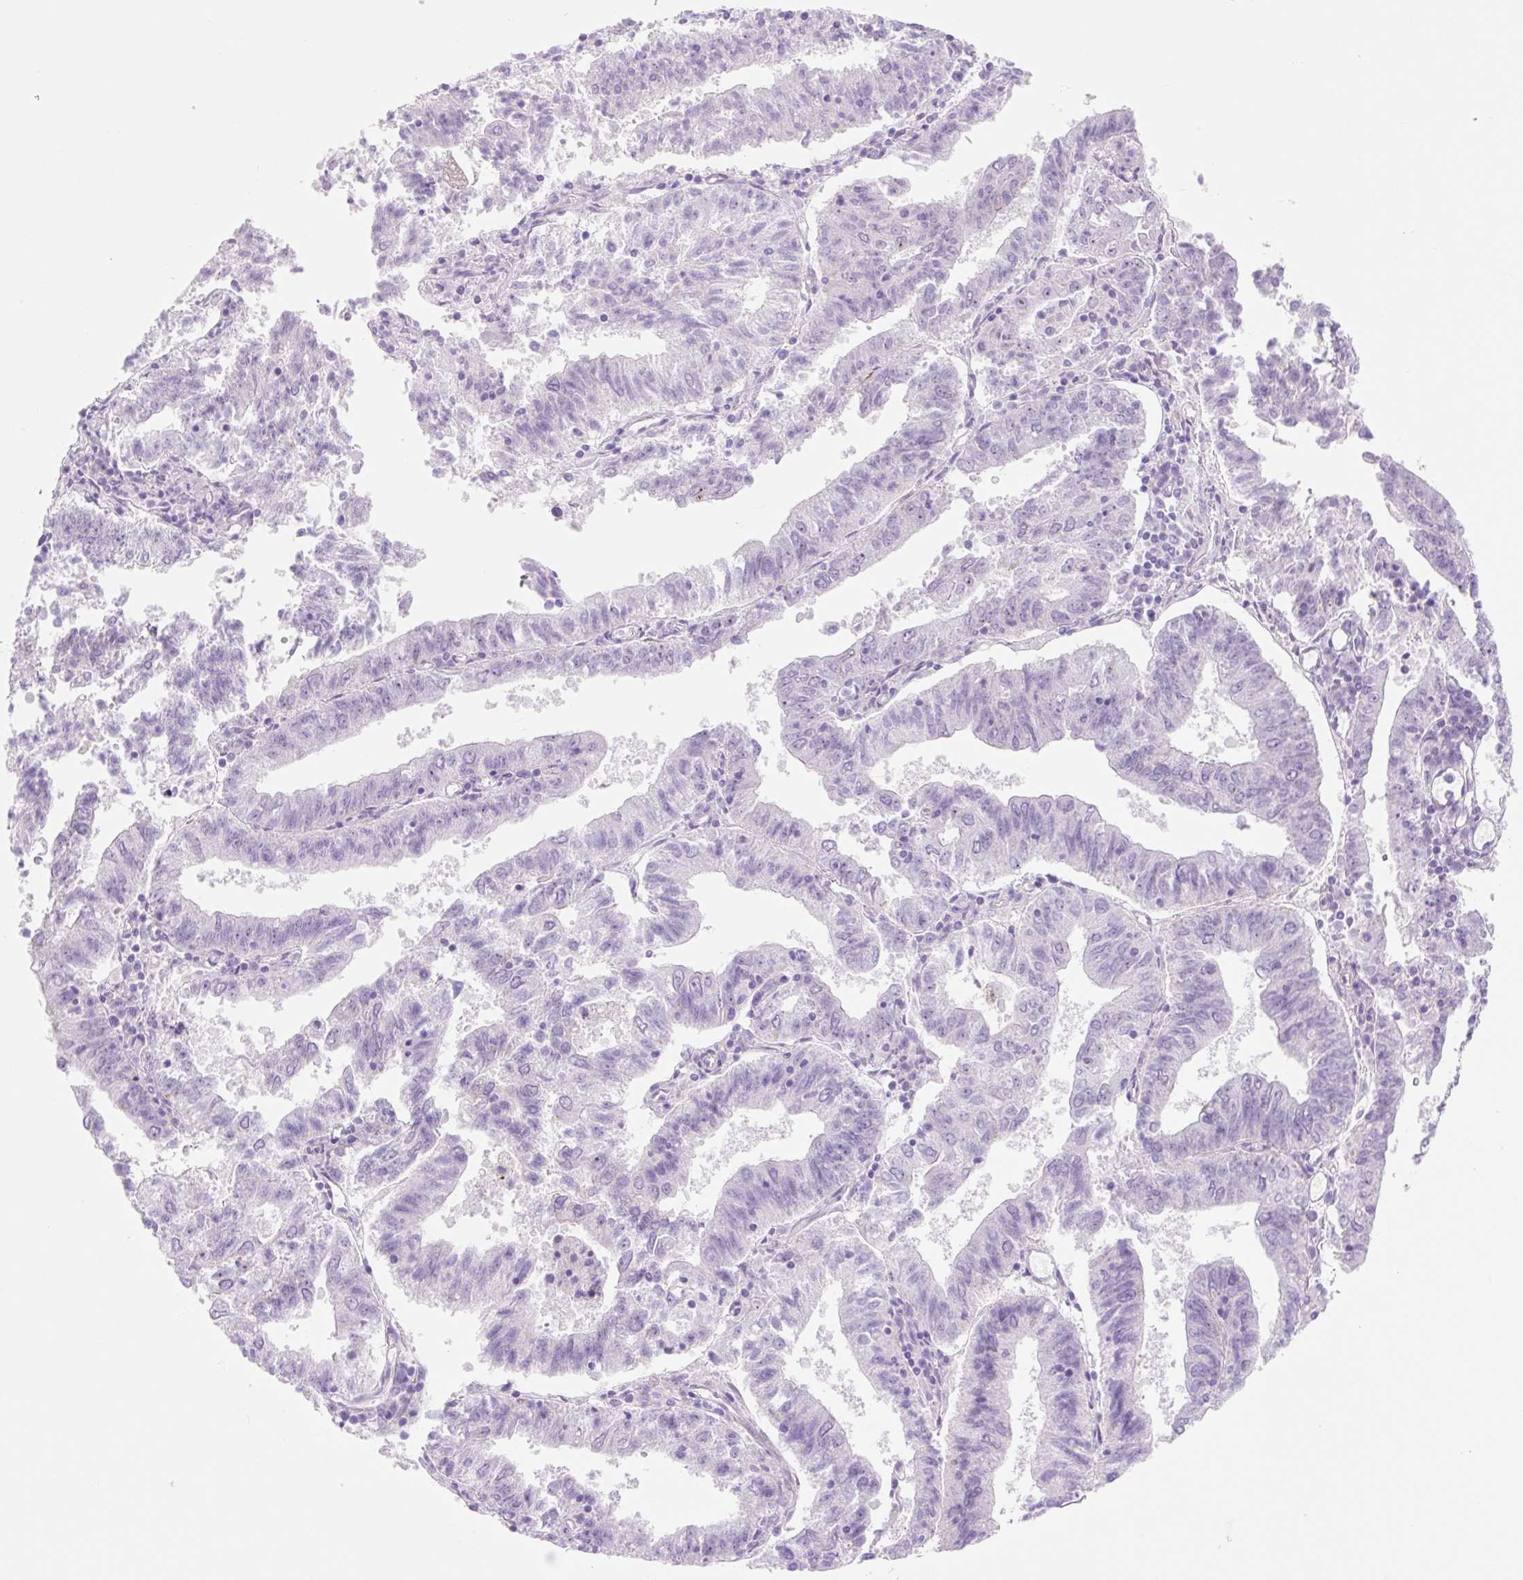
{"staining": {"intensity": "negative", "quantity": "none", "location": "none"}, "tissue": "endometrial cancer", "cell_type": "Tumor cells", "image_type": "cancer", "snomed": [{"axis": "morphology", "description": "Adenocarcinoma, NOS"}, {"axis": "topography", "description": "Endometrium"}], "caption": "Endometrial cancer (adenocarcinoma) stained for a protein using IHC displays no positivity tumor cells.", "gene": "ZNF121", "patient": {"sex": "female", "age": 82}}